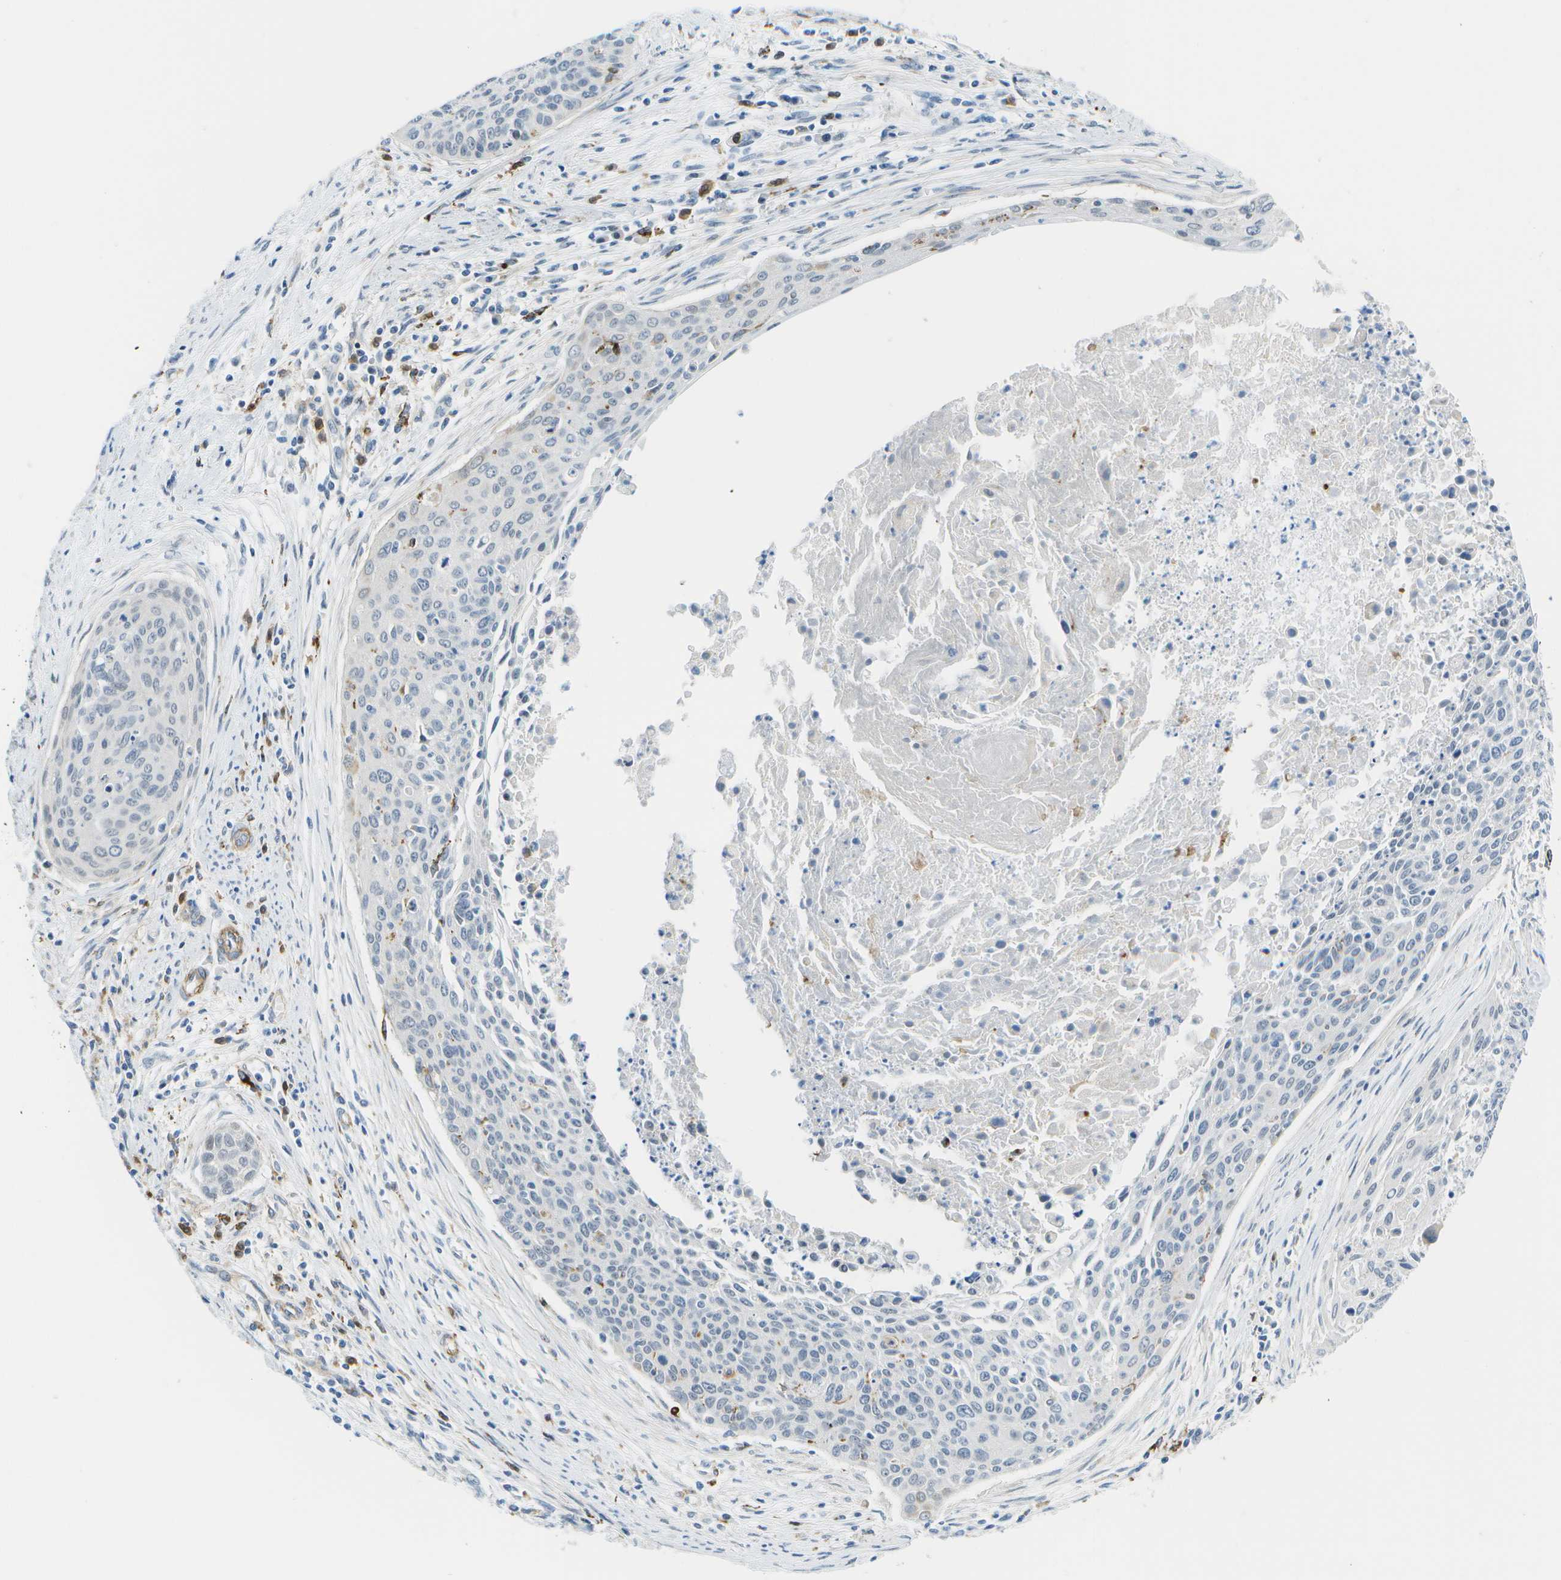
{"staining": {"intensity": "negative", "quantity": "none", "location": "none"}, "tissue": "cervical cancer", "cell_type": "Tumor cells", "image_type": "cancer", "snomed": [{"axis": "morphology", "description": "Squamous cell carcinoma, NOS"}, {"axis": "topography", "description": "Cervix"}], "caption": "This is an immunohistochemistry photomicrograph of cervical cancer (squamous cell carcinoma). There is no positivity in tumor cells.", "gene": "ZBTB43", "patient": {"sex": "female", "age": 55}}